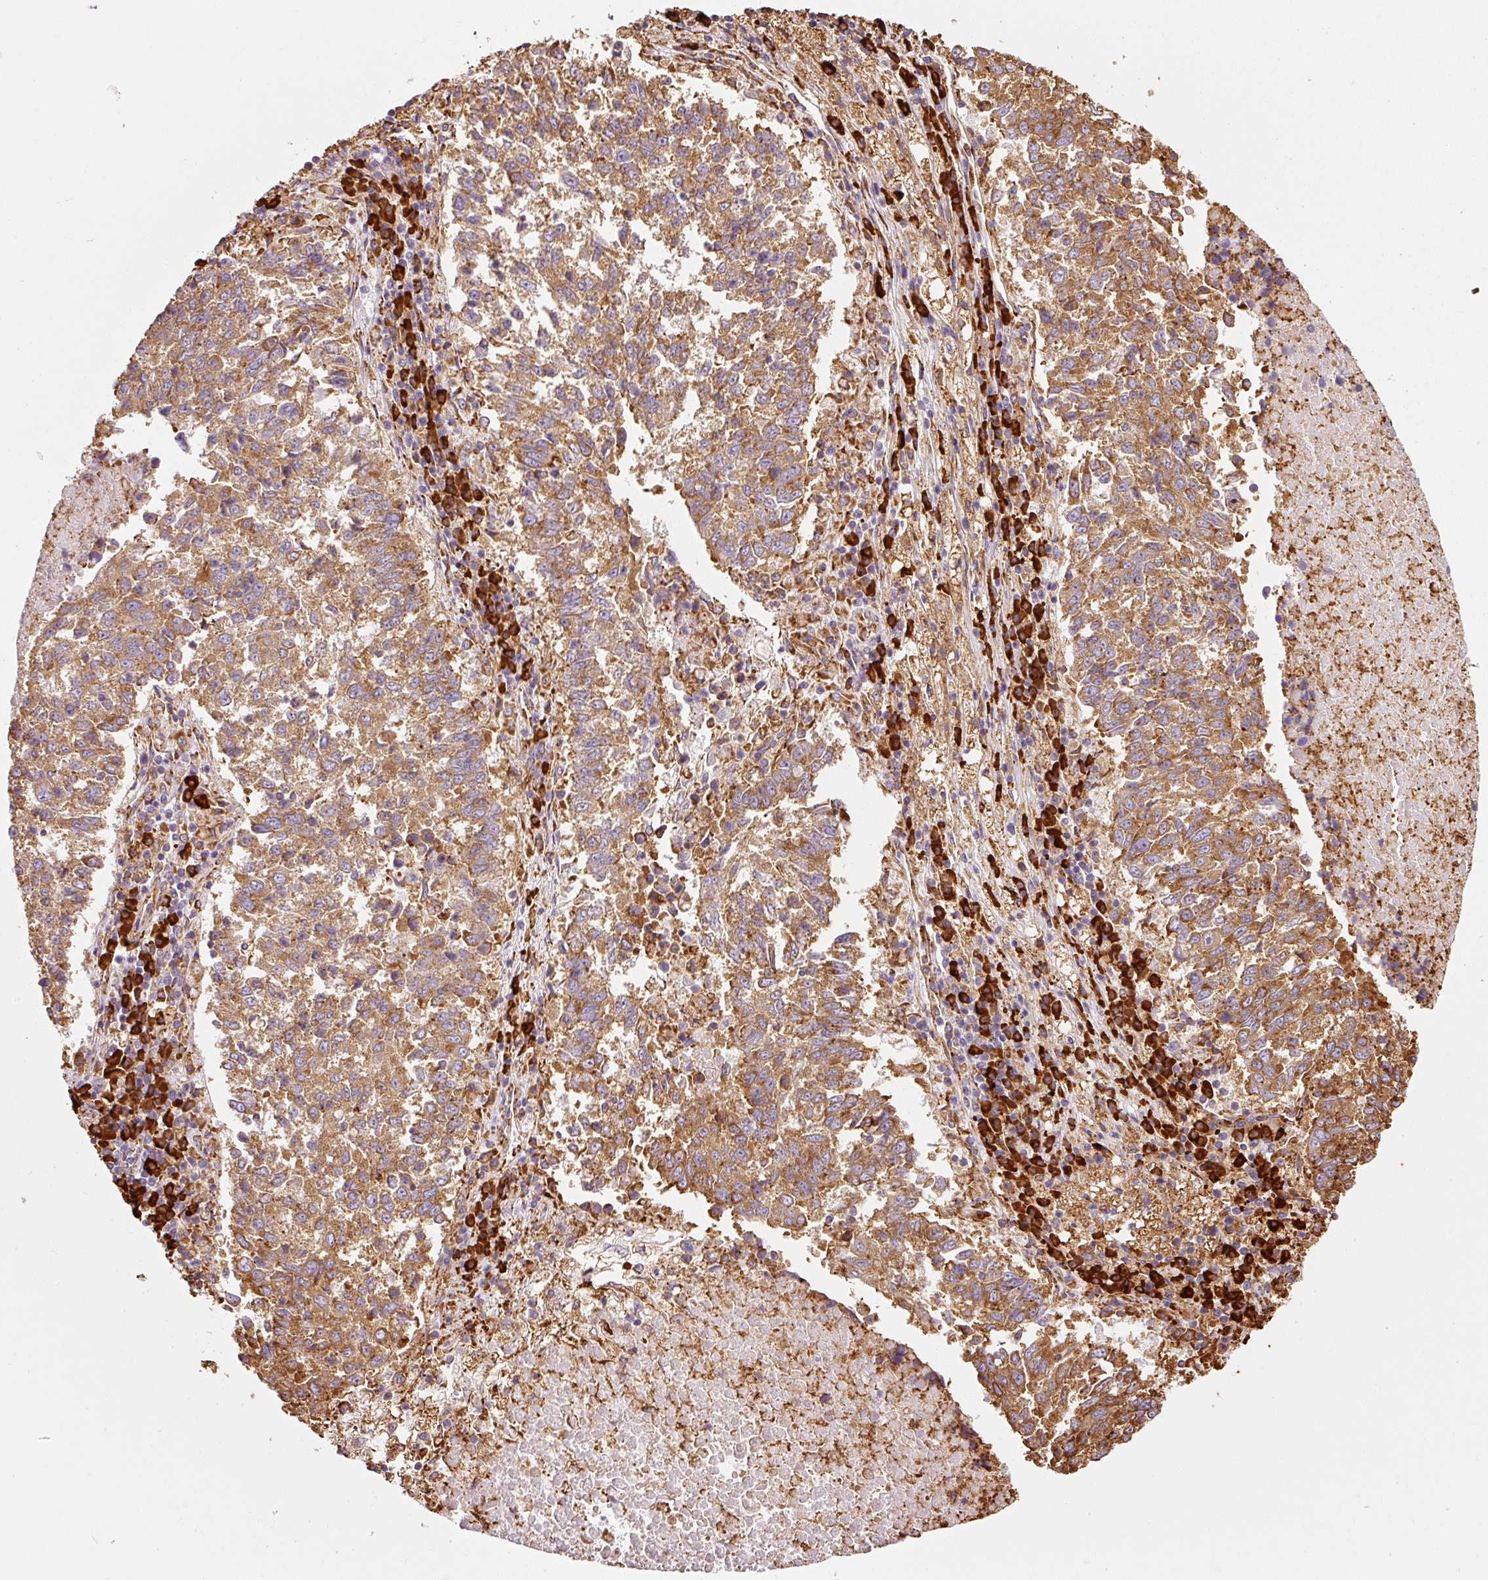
{"staining": {"intensity": "moderate", "quantity": ">75%", "location": "cytoplasmic/membranous"}, "tissue": "lung cancer", "cell_type": "Tumor cells", "image_type": "cancer", "snomed": [{"axis": "morphology", "description": "Squamous cell carcinoma, NOS"}, {"axis": "topography", "description": "Lung"}], "caption": "The immunohistochemical stain labels moderate cytoplasmic/membranous staining in tumor cells of squamous cell carcinoma (lung) tissue. (DAB IHC, brown staining for protein, blue staining for nuclei).", "gene": "KLC1", "patient": {"sex": "male", "age": 73}}